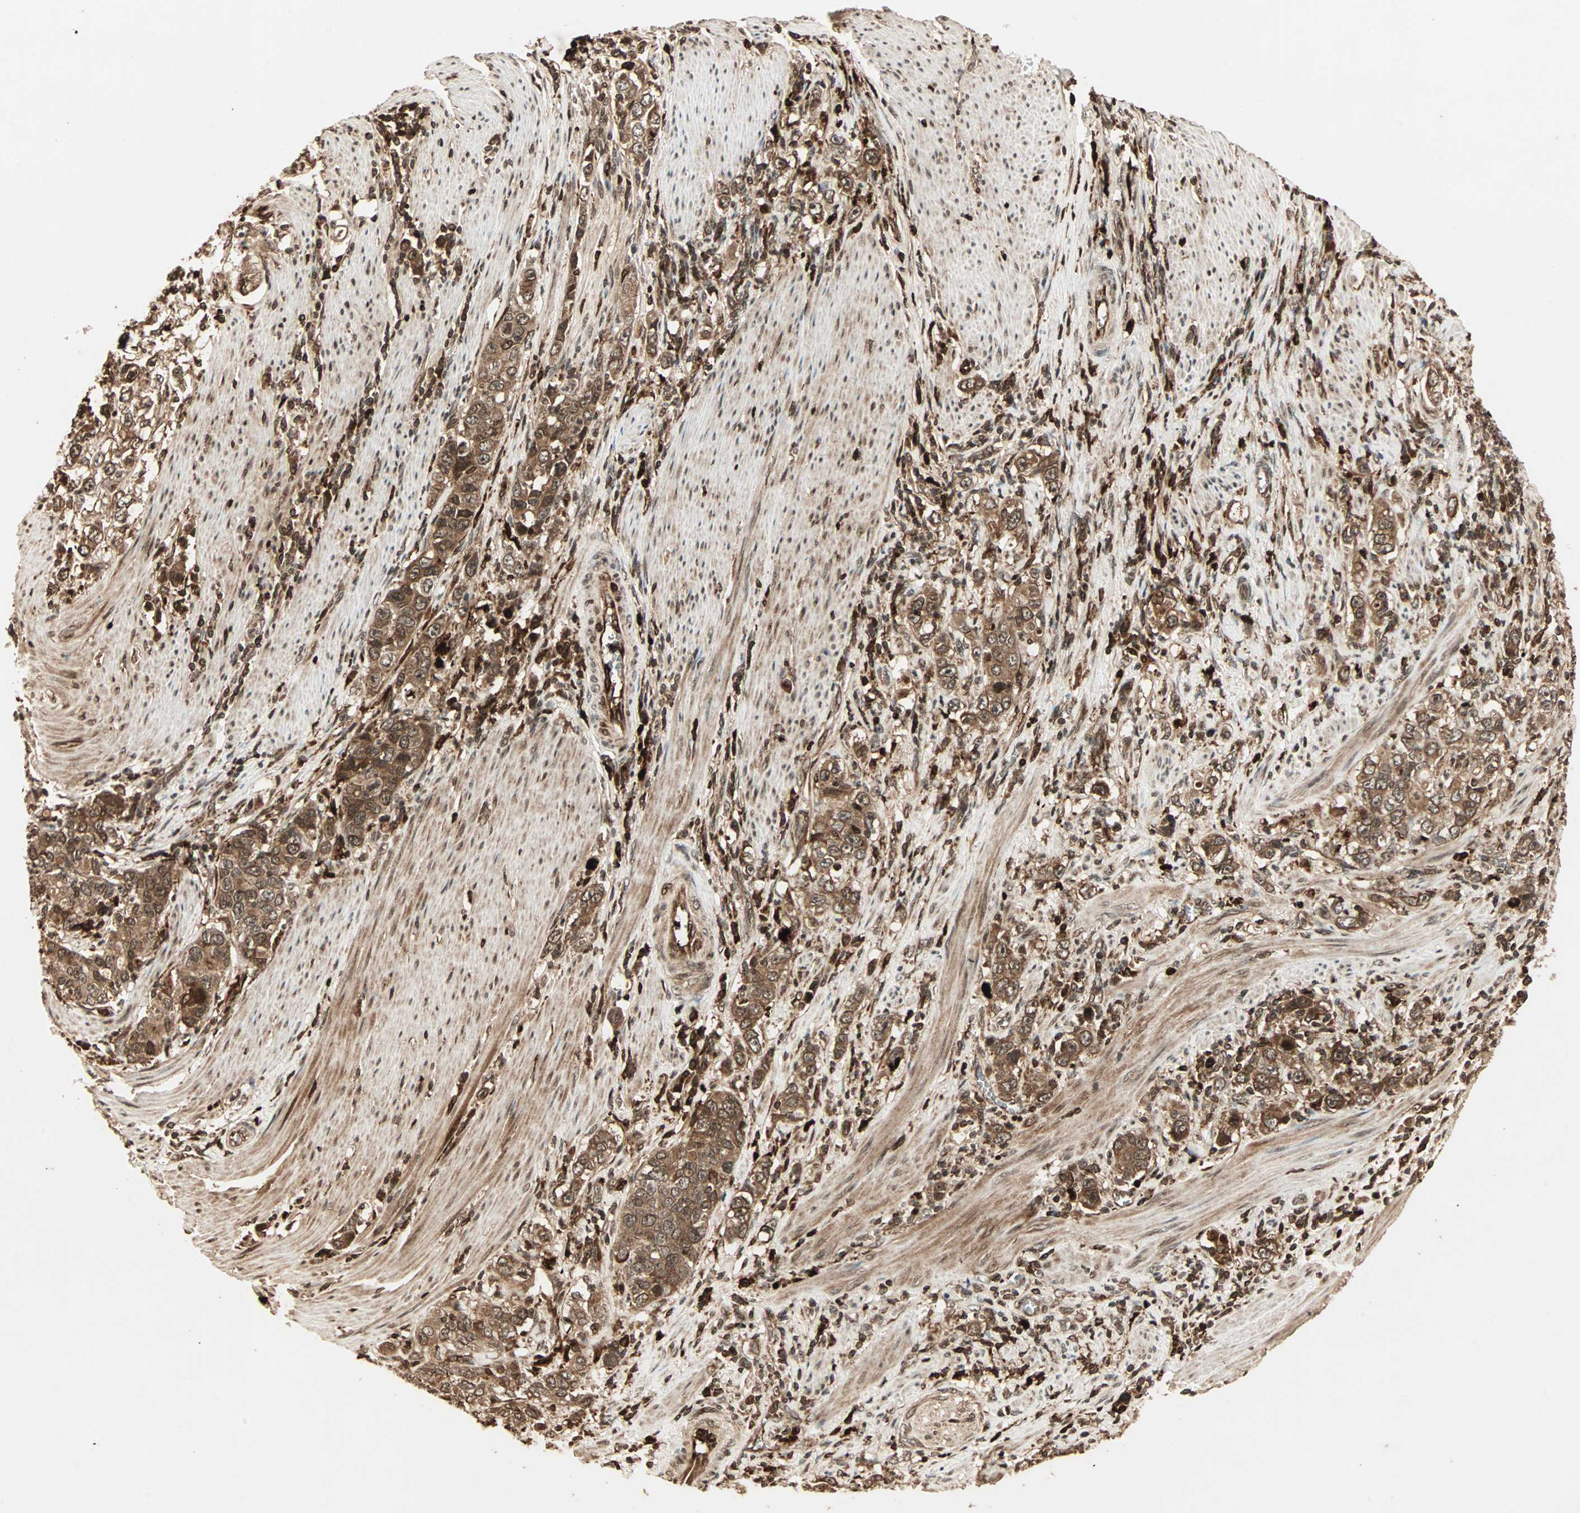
{"staining": {"intensity": "strong", "quantity": ">75%", "location": "cytoplasmic/membranous,nuclear"}, "tissue": "stomach cancer", "cell_type": "Tumor cells", "image_type": "cancer", "snomed": [{"axis": "morphology", "description": "Adenocarcinoma, NOS"}, {"axis": "topography", "description": "Stomach, lower"}], "caption": "This is an image of immunohistochemistry staining of stomach cancer, which shows strong expression in the cytoplasmic/membranous and nuclear of tumor cells.", "gene": "RFFL", "patient": {"sex": "female", "age": 72}}